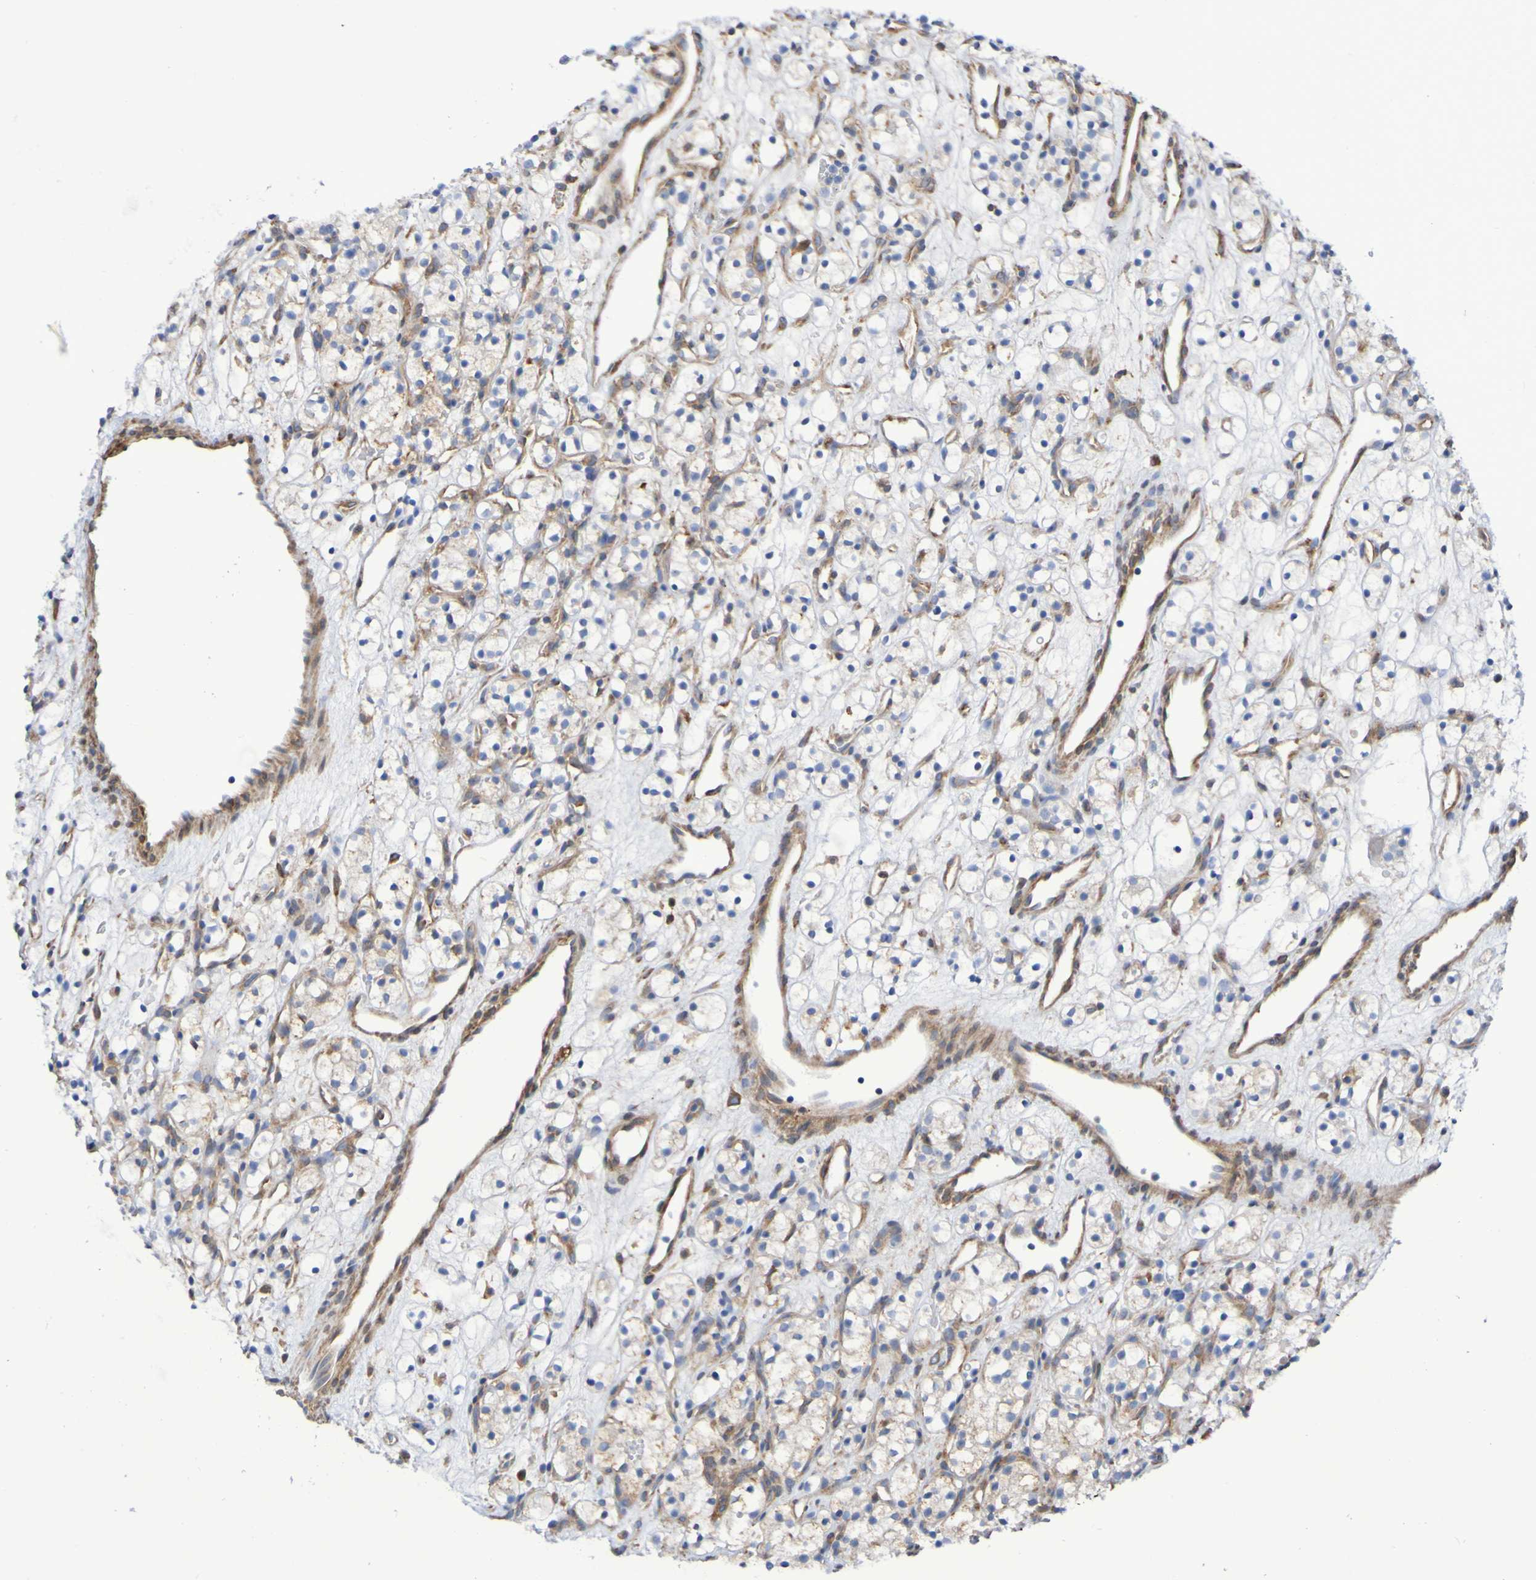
{"staining": {"intensity": "weak", "quantity": "<25%", "location": "cytoplasmic/membranous"}, "tissue": "renal cancer", "cell_type": "Tumor cells", "image_type": "cancer", "snomed": [{"axis": "morphology", "description": "Adenocarcinoma, NOS"}, {"axis": "topography", "description": "Kidney"}], "caption": "A high-resolution micrograph shows immunohistochemistry staining of renal cancer (adenocarcinoma), which shows no significant expression in tumor cells.", "gene": "SCRG1", "patient": {"sex": "female", "age": 60}}